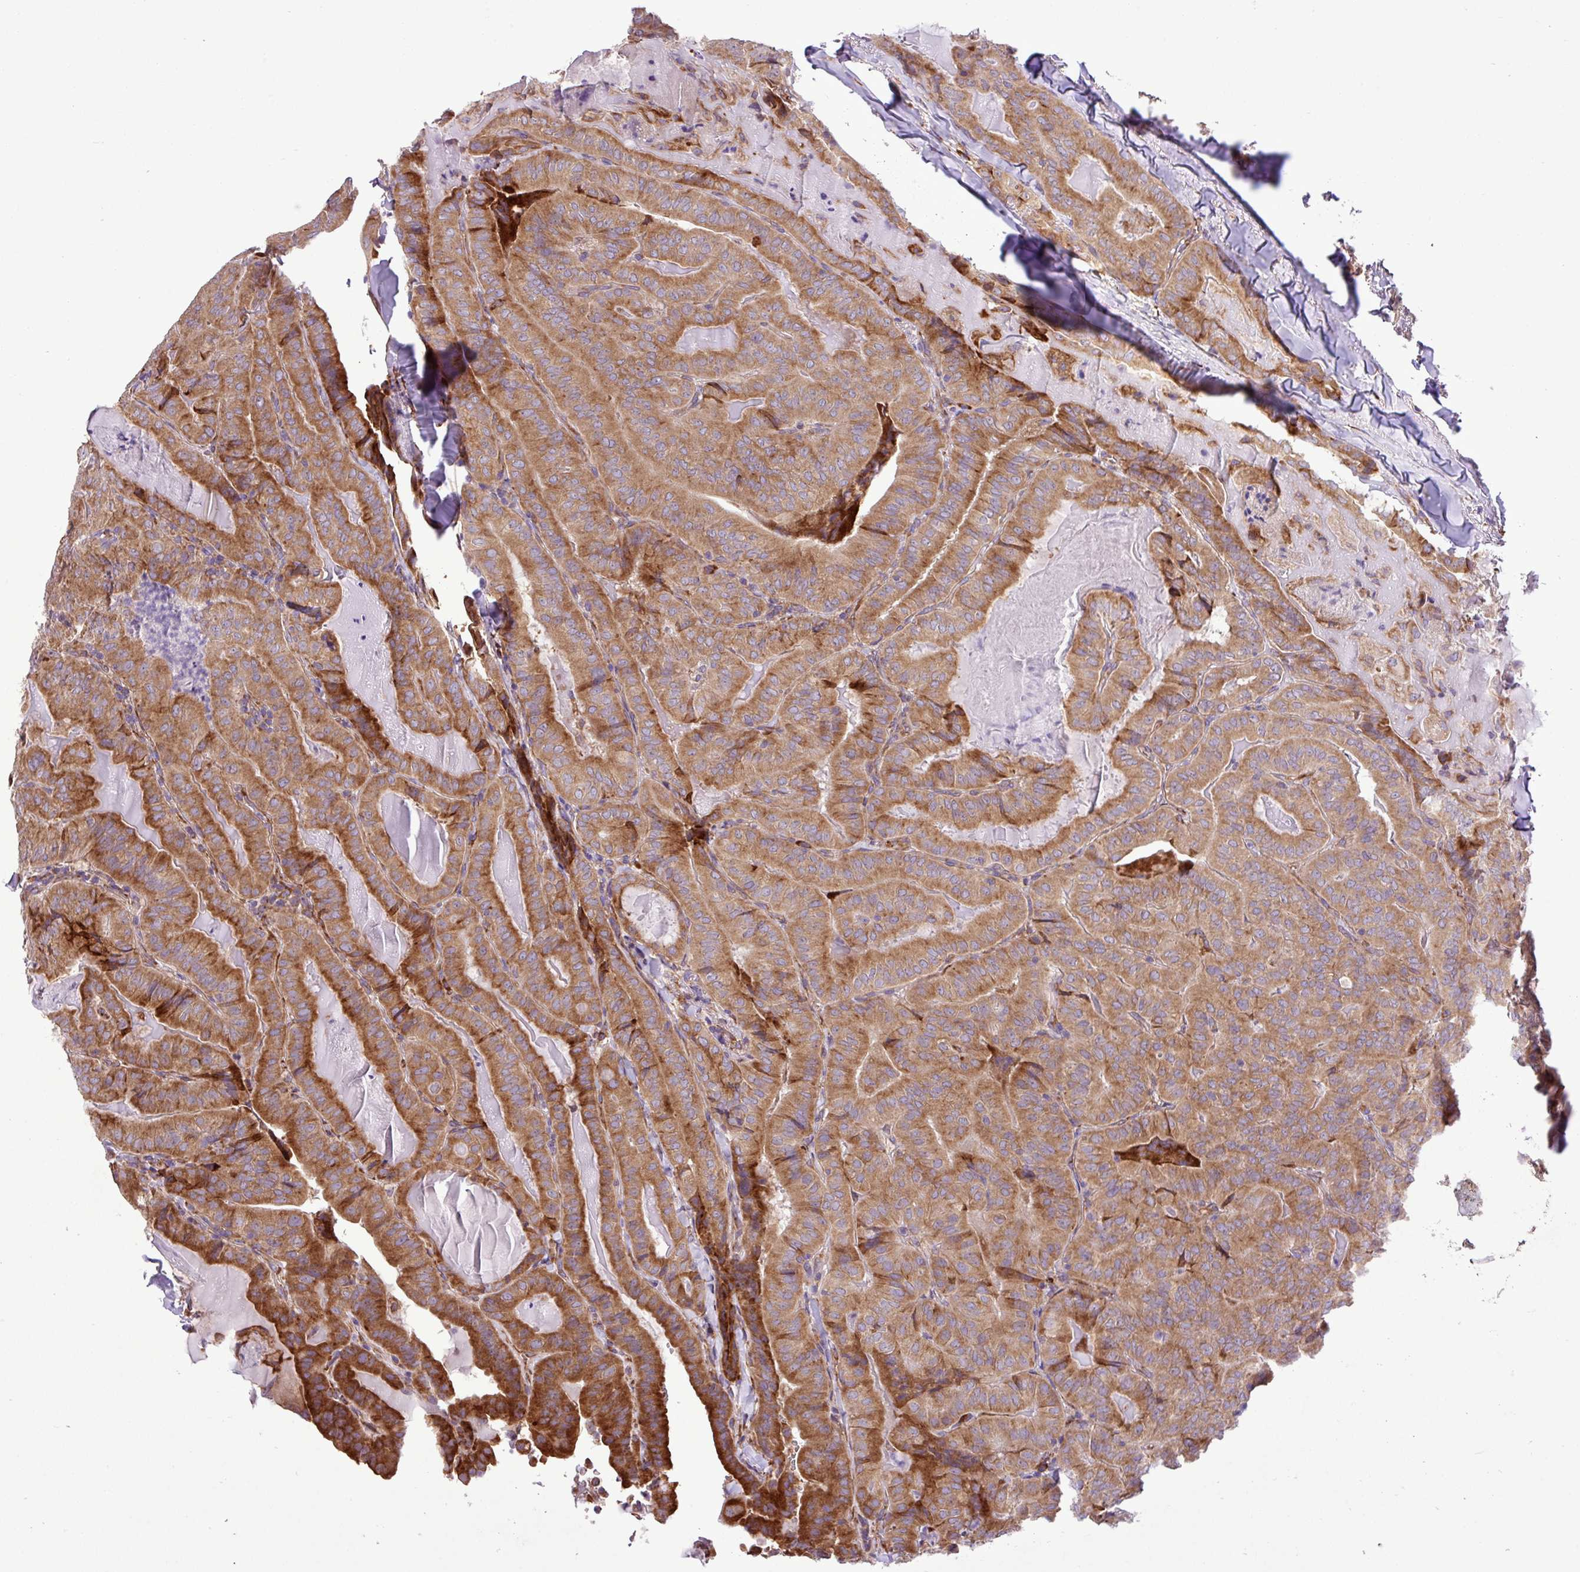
{"staining": {"intensity": "moderate", "quantity": ">75%", "location": "cytoplasmic/membranous"}, "tissue": "thyroid cancer", "cell_type": "Tumor cells", "image_type": "cancer", "snomed": [{"axis": "morphology", "description": "Papillary adenocarcinoma, NOS"}, {"axis": "topography", "description": "Thyroid gland"}], "caption": "Immunohistochemistry (IHC) micrograph of human papillary adenocarcinoma (thyroid) stained for a protein (brown), which displays medium levels of moderate cytoplasmic/membranous staining in about >75% of tumor cells.", "gene": "RPL13", "patient": {"sex": "female", "age": 68}}